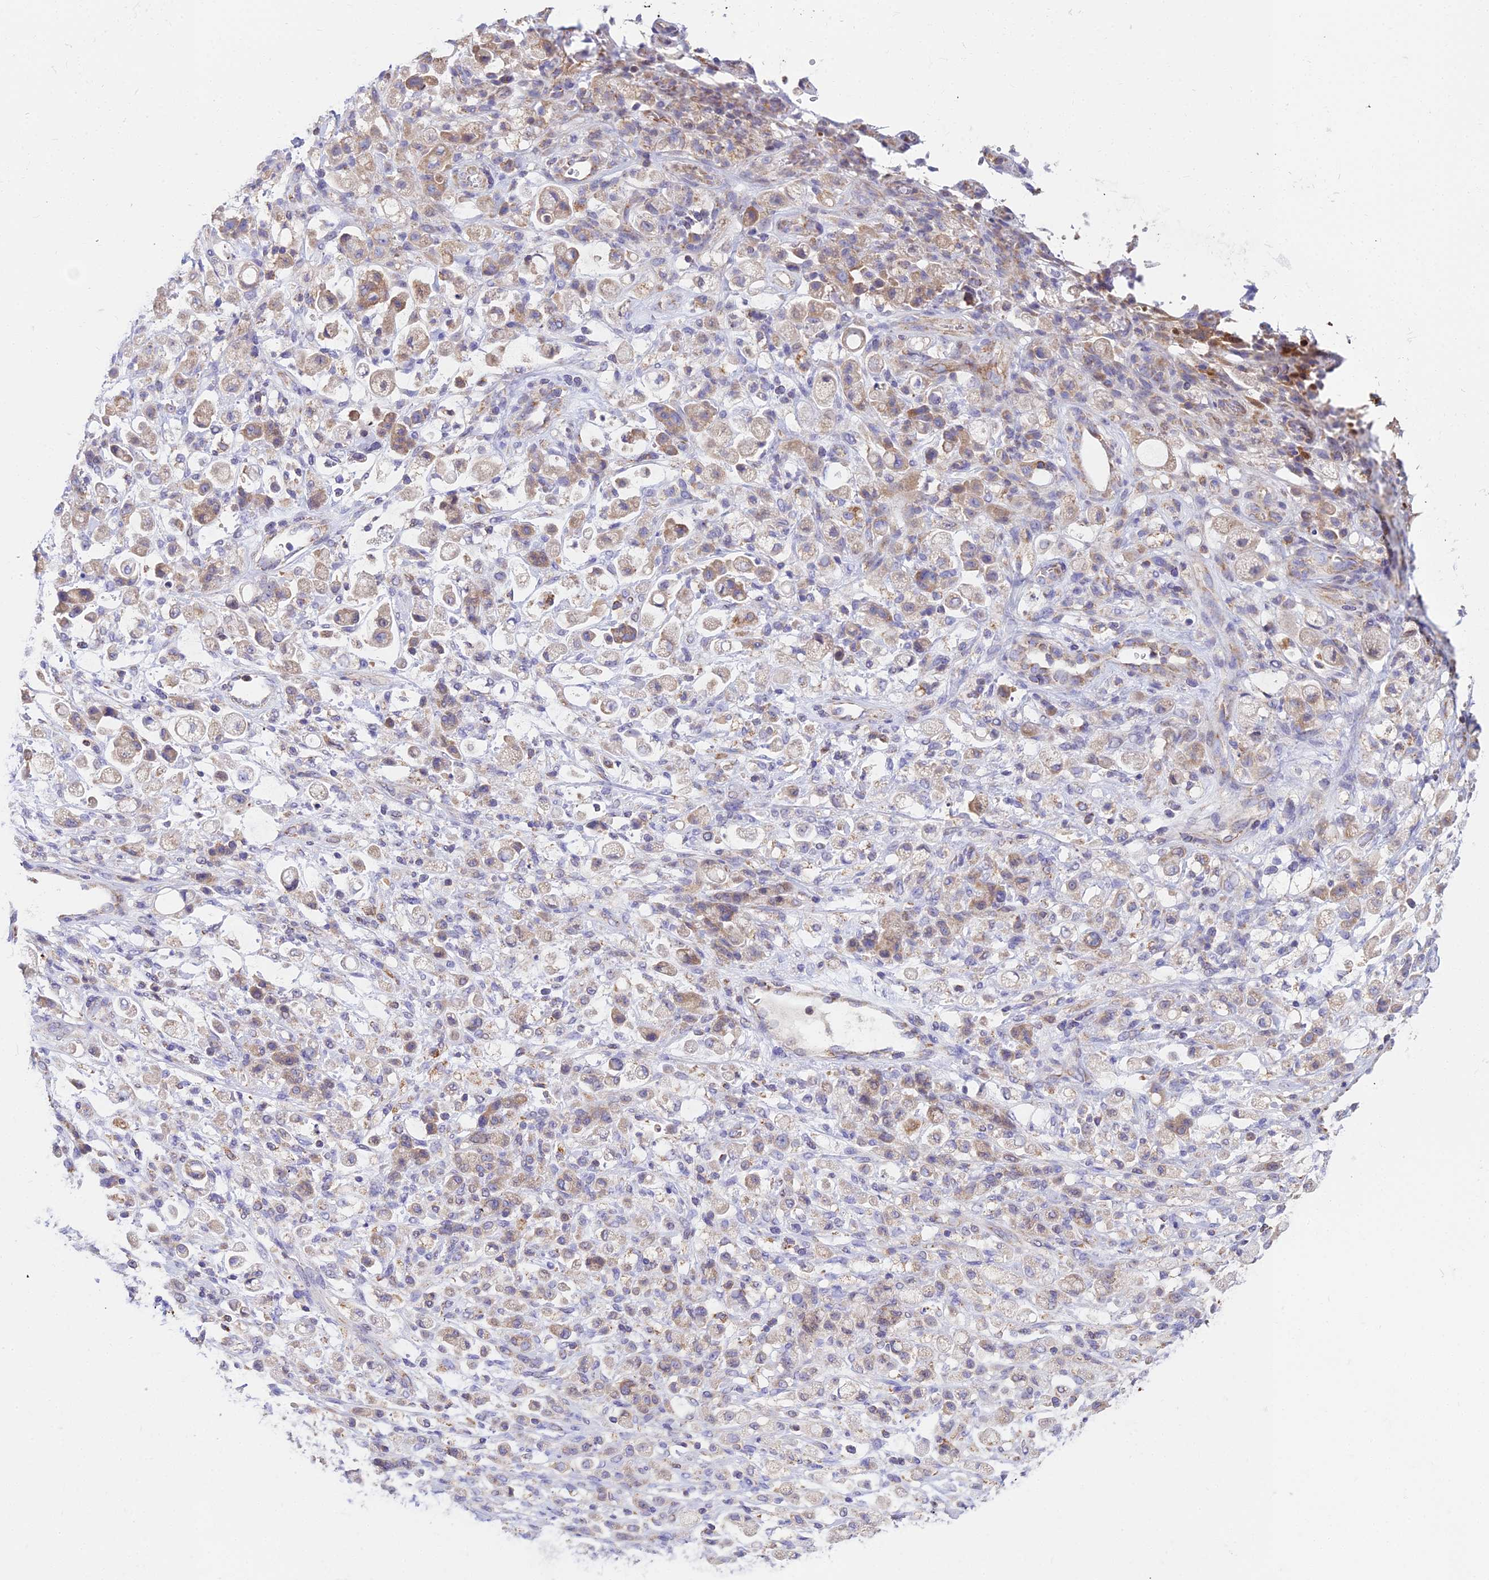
{"staining": {"intensity": "moderate", "quantity": "<25%", "location": "cytoplasmic/membranous"}, "tissue": "stomach cancer", "cell_type": "Tumor cells", "image_type": "cancer", "snomed": [{"axis": "morphology", "description": "Adenocarcinoma, NOS"}, {"axis": "topography", "description": "Stomach"}], "caption": "Protein analysis of stomach cancer tissue demonstrates moderate cytoplasmic/membranous expression in about <25% of tumor cells.", "gene": "NIPSNAP3A", "patient": {"sex": "female", "age": 60}}